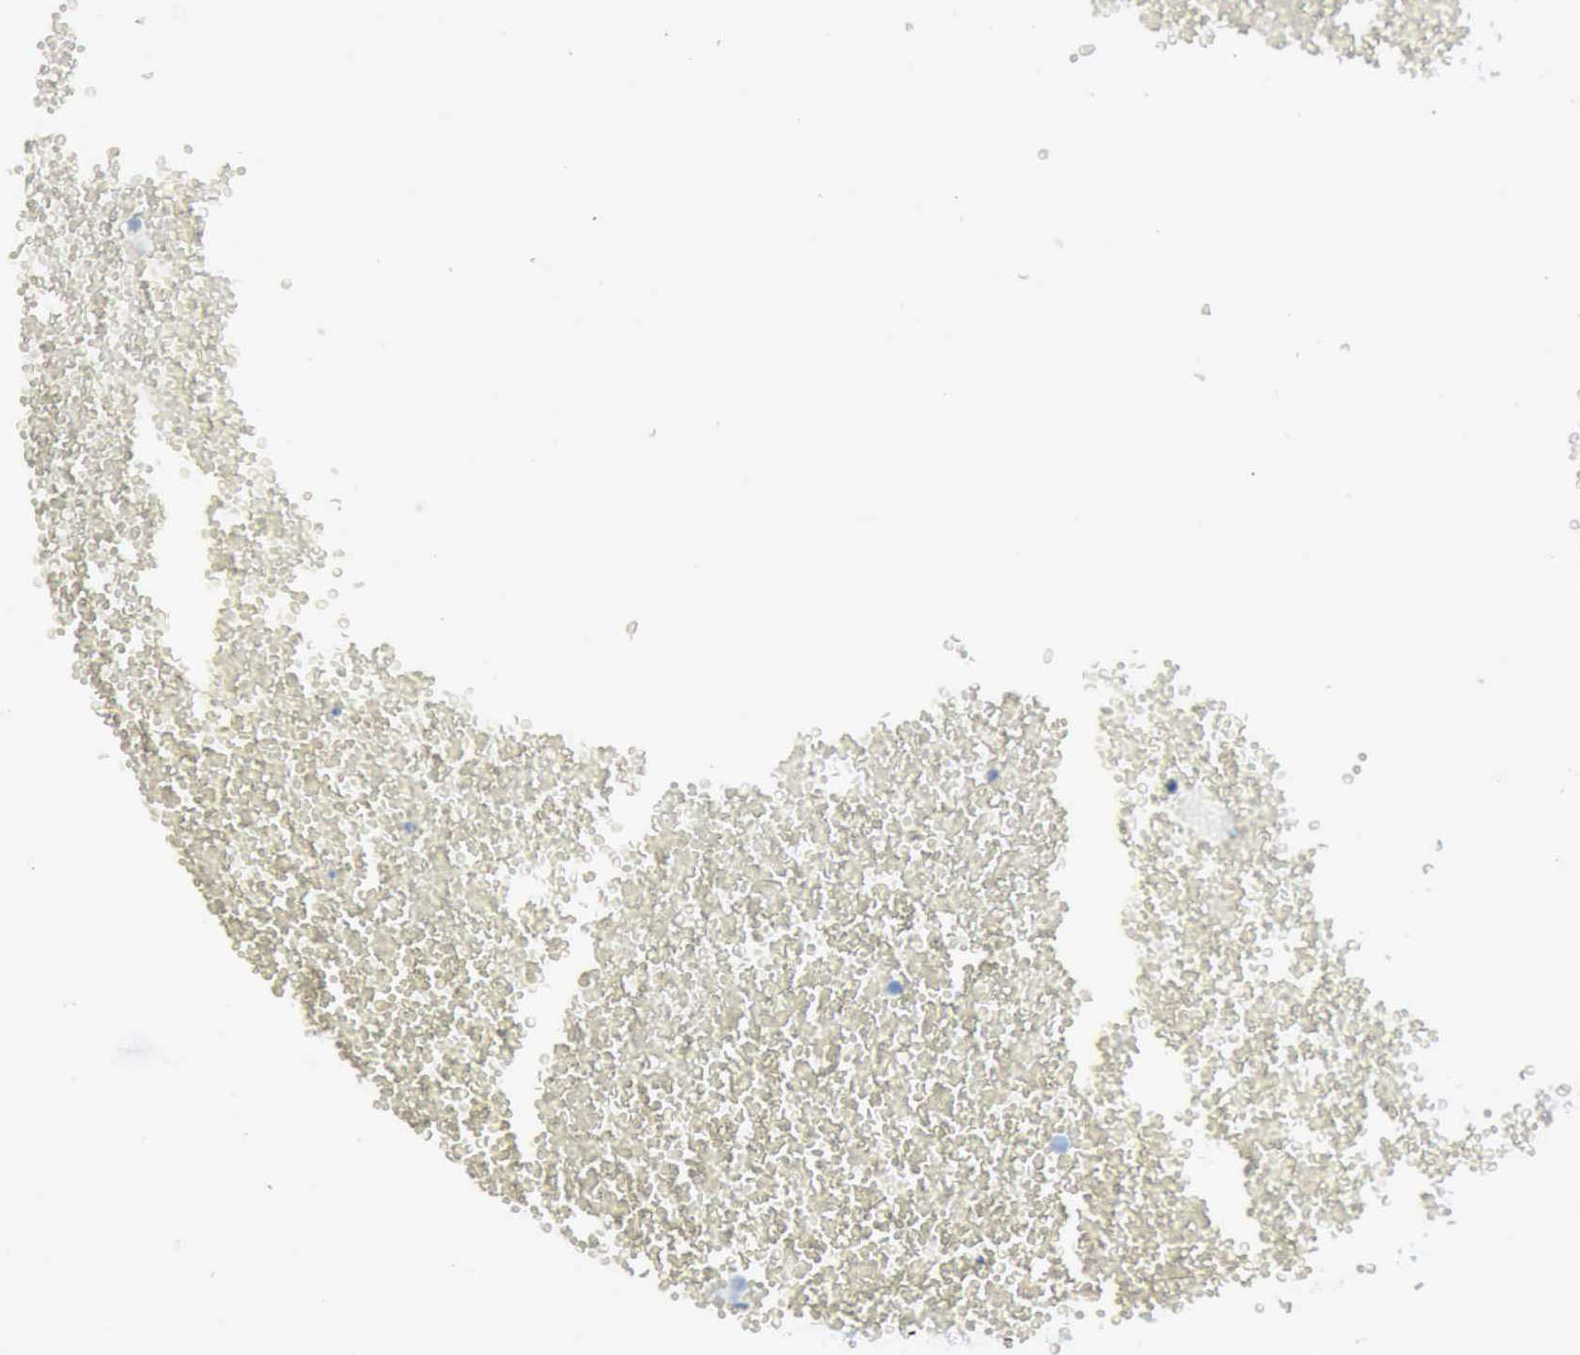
{"staining": {"intensity": "negative", "quantity": "none", "location": "none"}, "tissue": "testis cancer", "cell_type": "Tumor cells", "image_type": "cancer", "snomed": [{"axis": "morphology", "description": "Seminoma, NOS"}, {"axis": "topography", "description": "Testis"}], "caption": "There is no significant positivity in tumor cells of testis cancer.", "gene": "FGF2", "patient": {"sex": "male", "age": 71}}